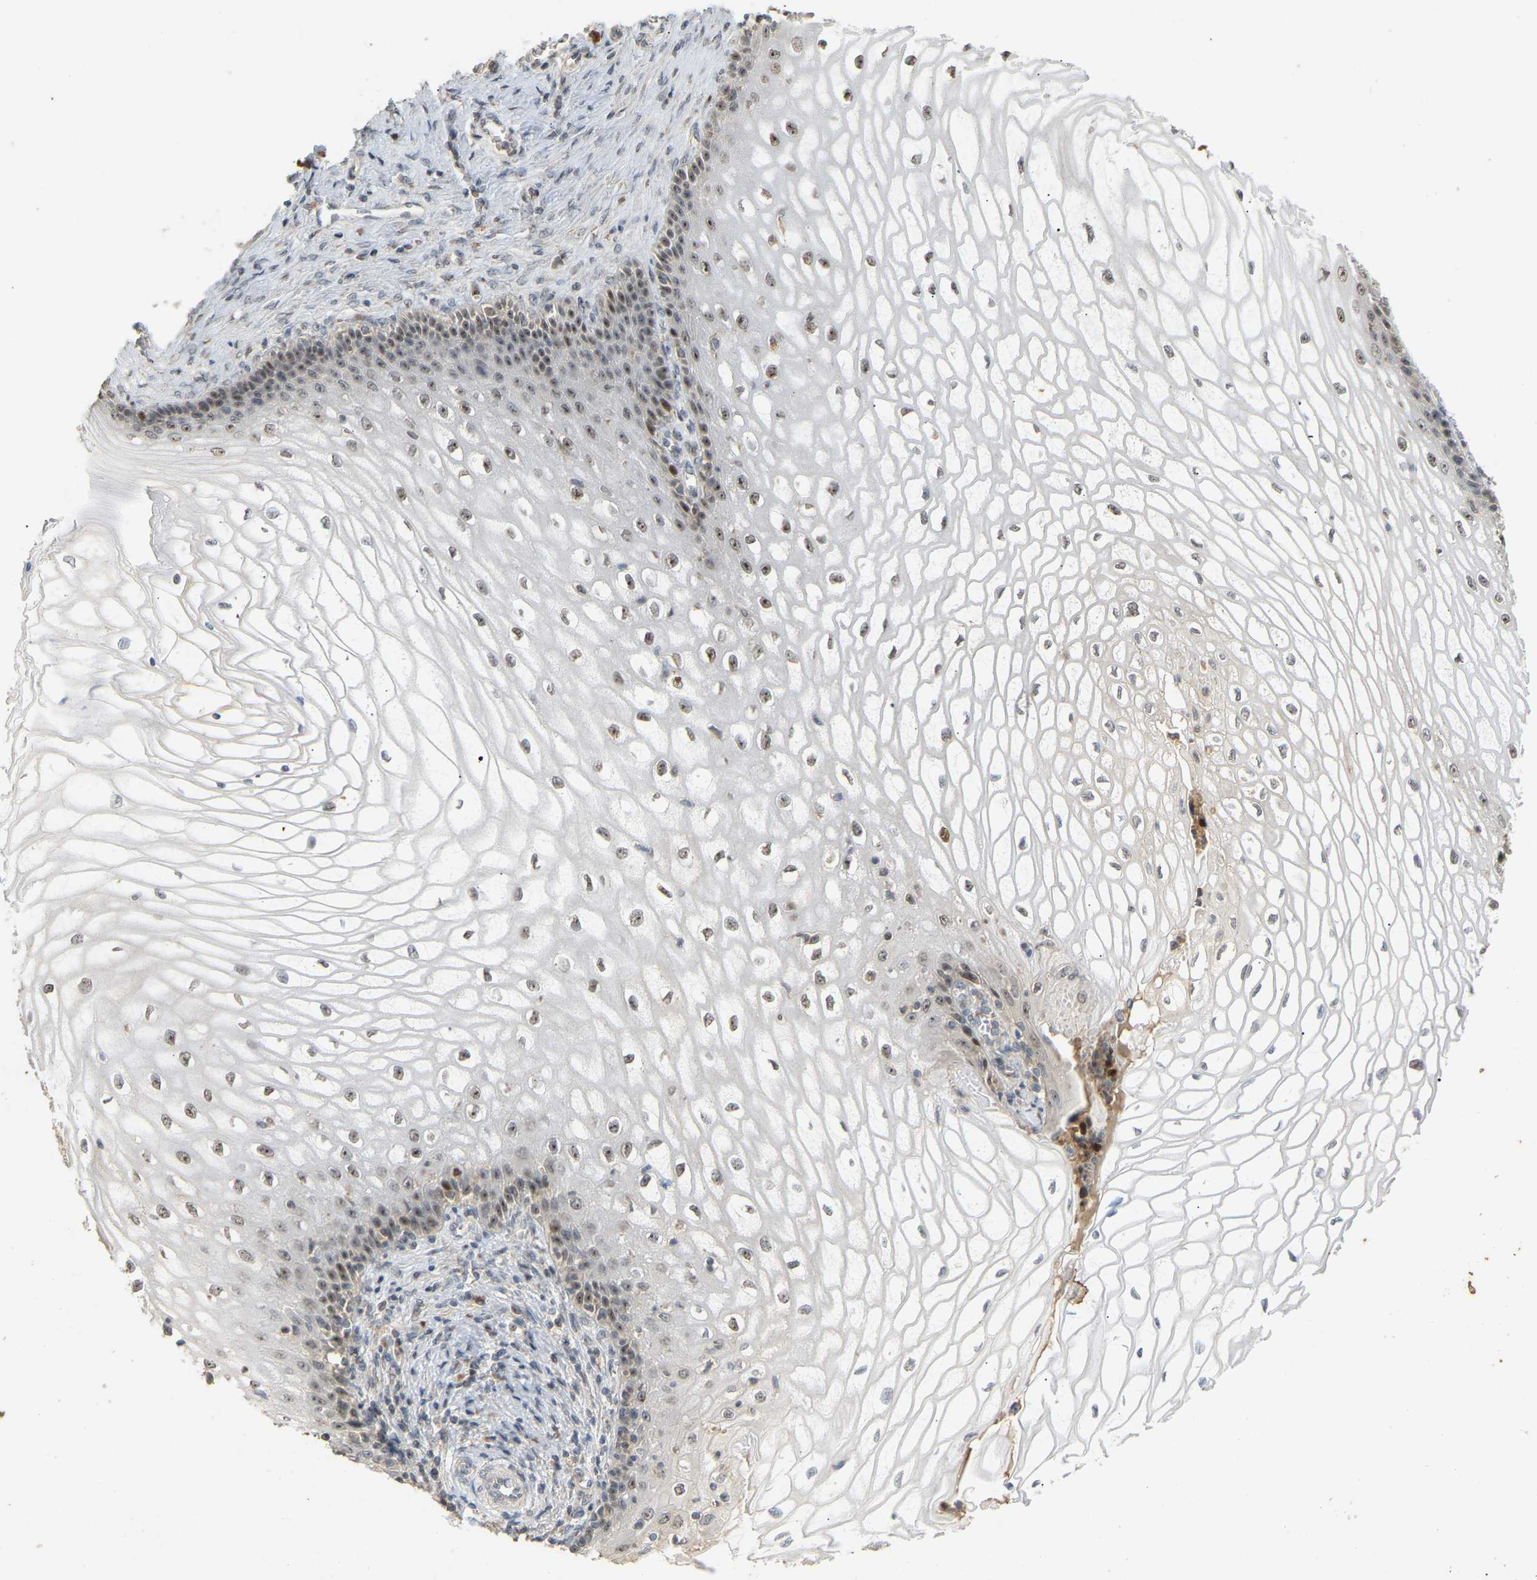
{"staining": {"intensity": "weak", "quantity": "25%-75%", "location": "nuclear"}, "tissue": "cervical cancer", "cell_type": "Tumor cells", "image_type": "cancer", "snomed": [{"axis": "morphology", "description": "Adenocarcinoma, NOS"}, {"axis": "topography", "description": "Cervix"}], "caption": "An immunohistochemistry (IHC) micrograph of tumor tissue is shown. Protein staining in brown highlights weak nuclear positivity in cervical adenocarcinoma within tumor cells. (IHC, brightfield microscopy, high magnification).", "gene": "PTPN4", "patient": {"sex": "female", "age": 44}}